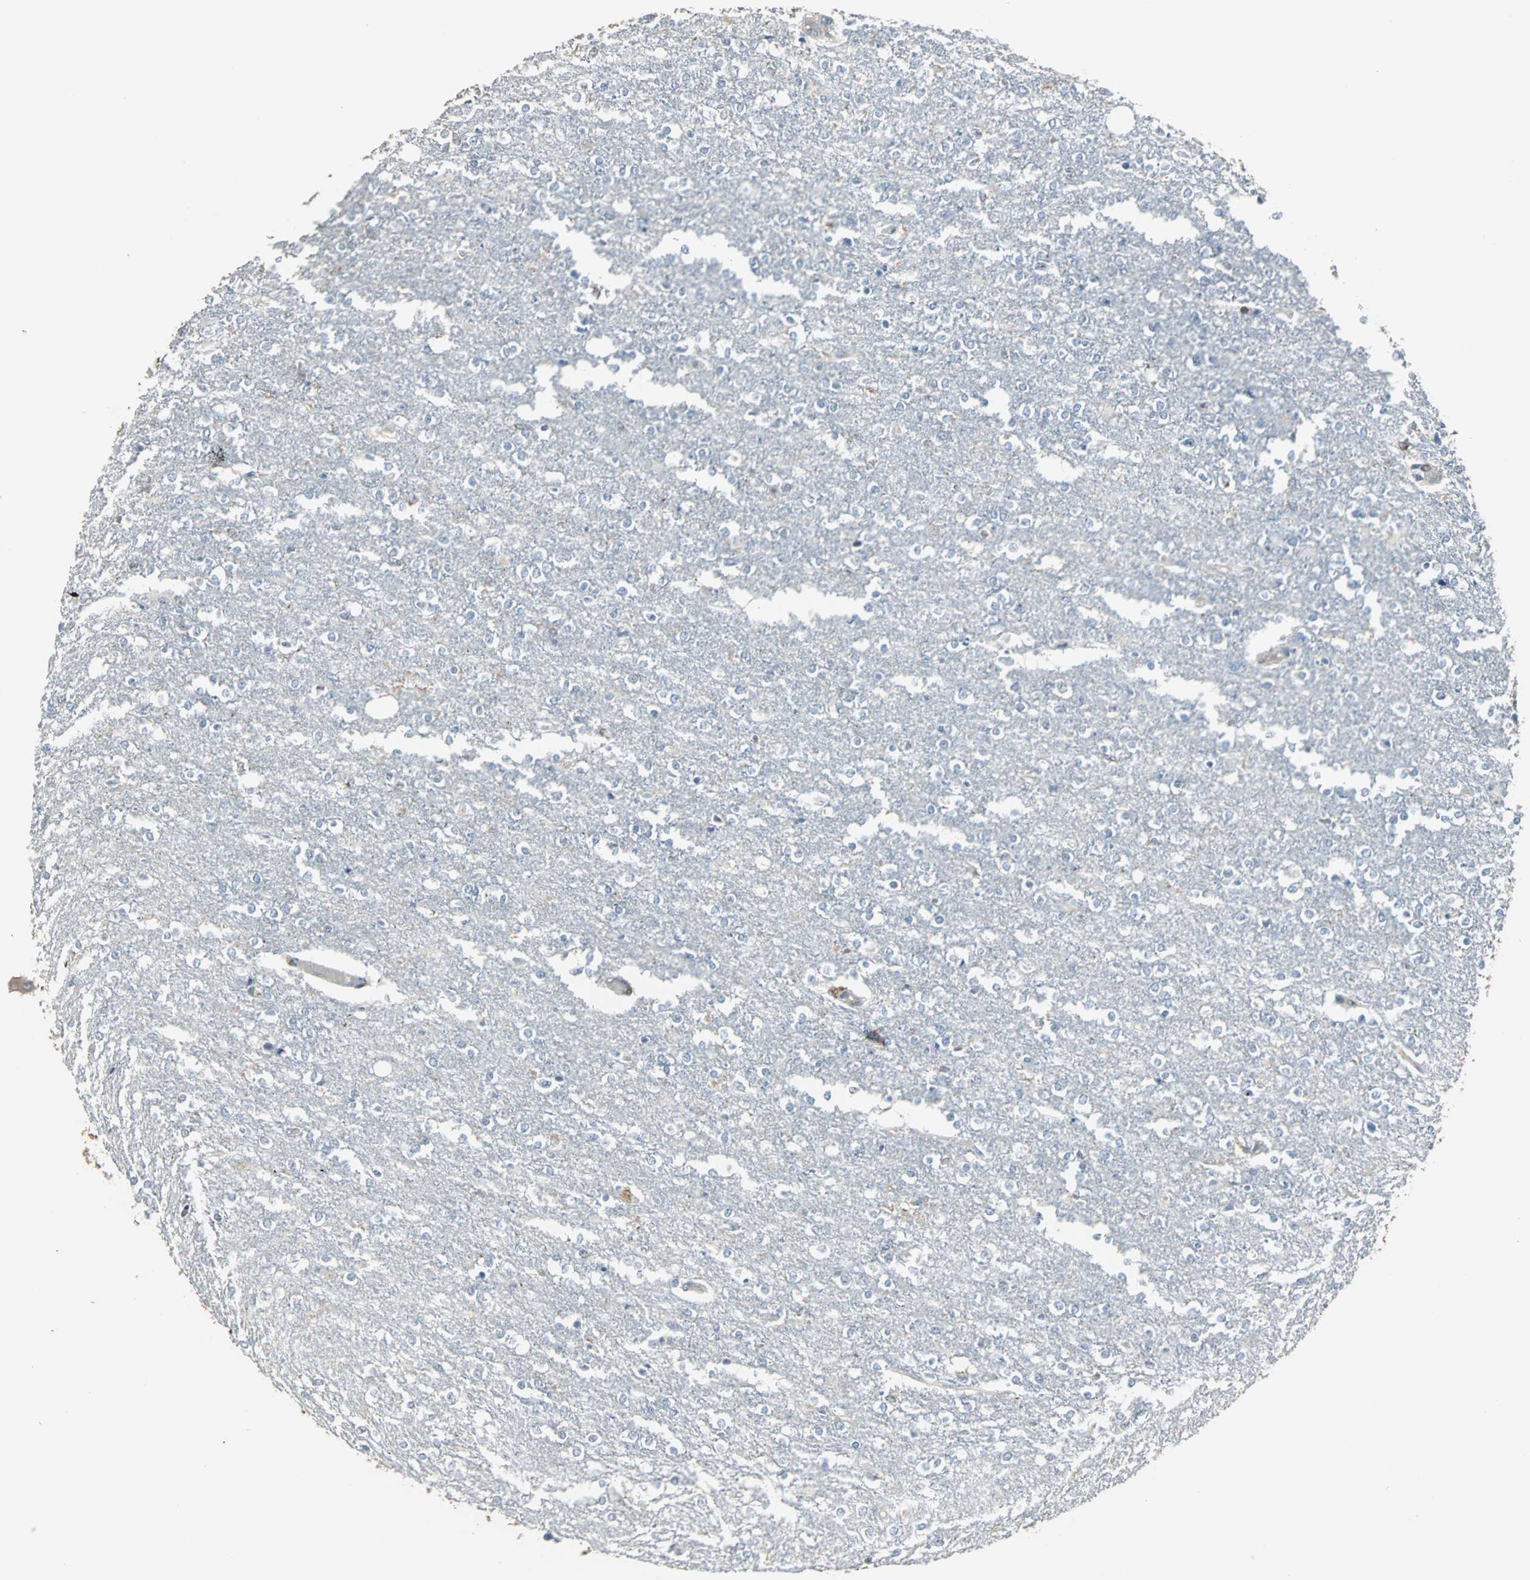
{"staining": {"intensity": "negative", "quantity": "none", "location": "none"}, "tissue": "glioma", "cell_type": "Tumor cells", "image_type": "cancer", "snomed": [{"axis": "morphology", "description": "Glioma, malignant, High grade"}, {"axis": "topography", "description": "Cerebral cortex"}], "caption": "IHC histopathology image of neoplastic tissue: glioma stained with DAB (3,3'-diaminobenzidine) demonstrates no significant protein staining in tumor cells.", "gene": "LRRFIP1", "patient": {"sex": "male", "age": 76}}